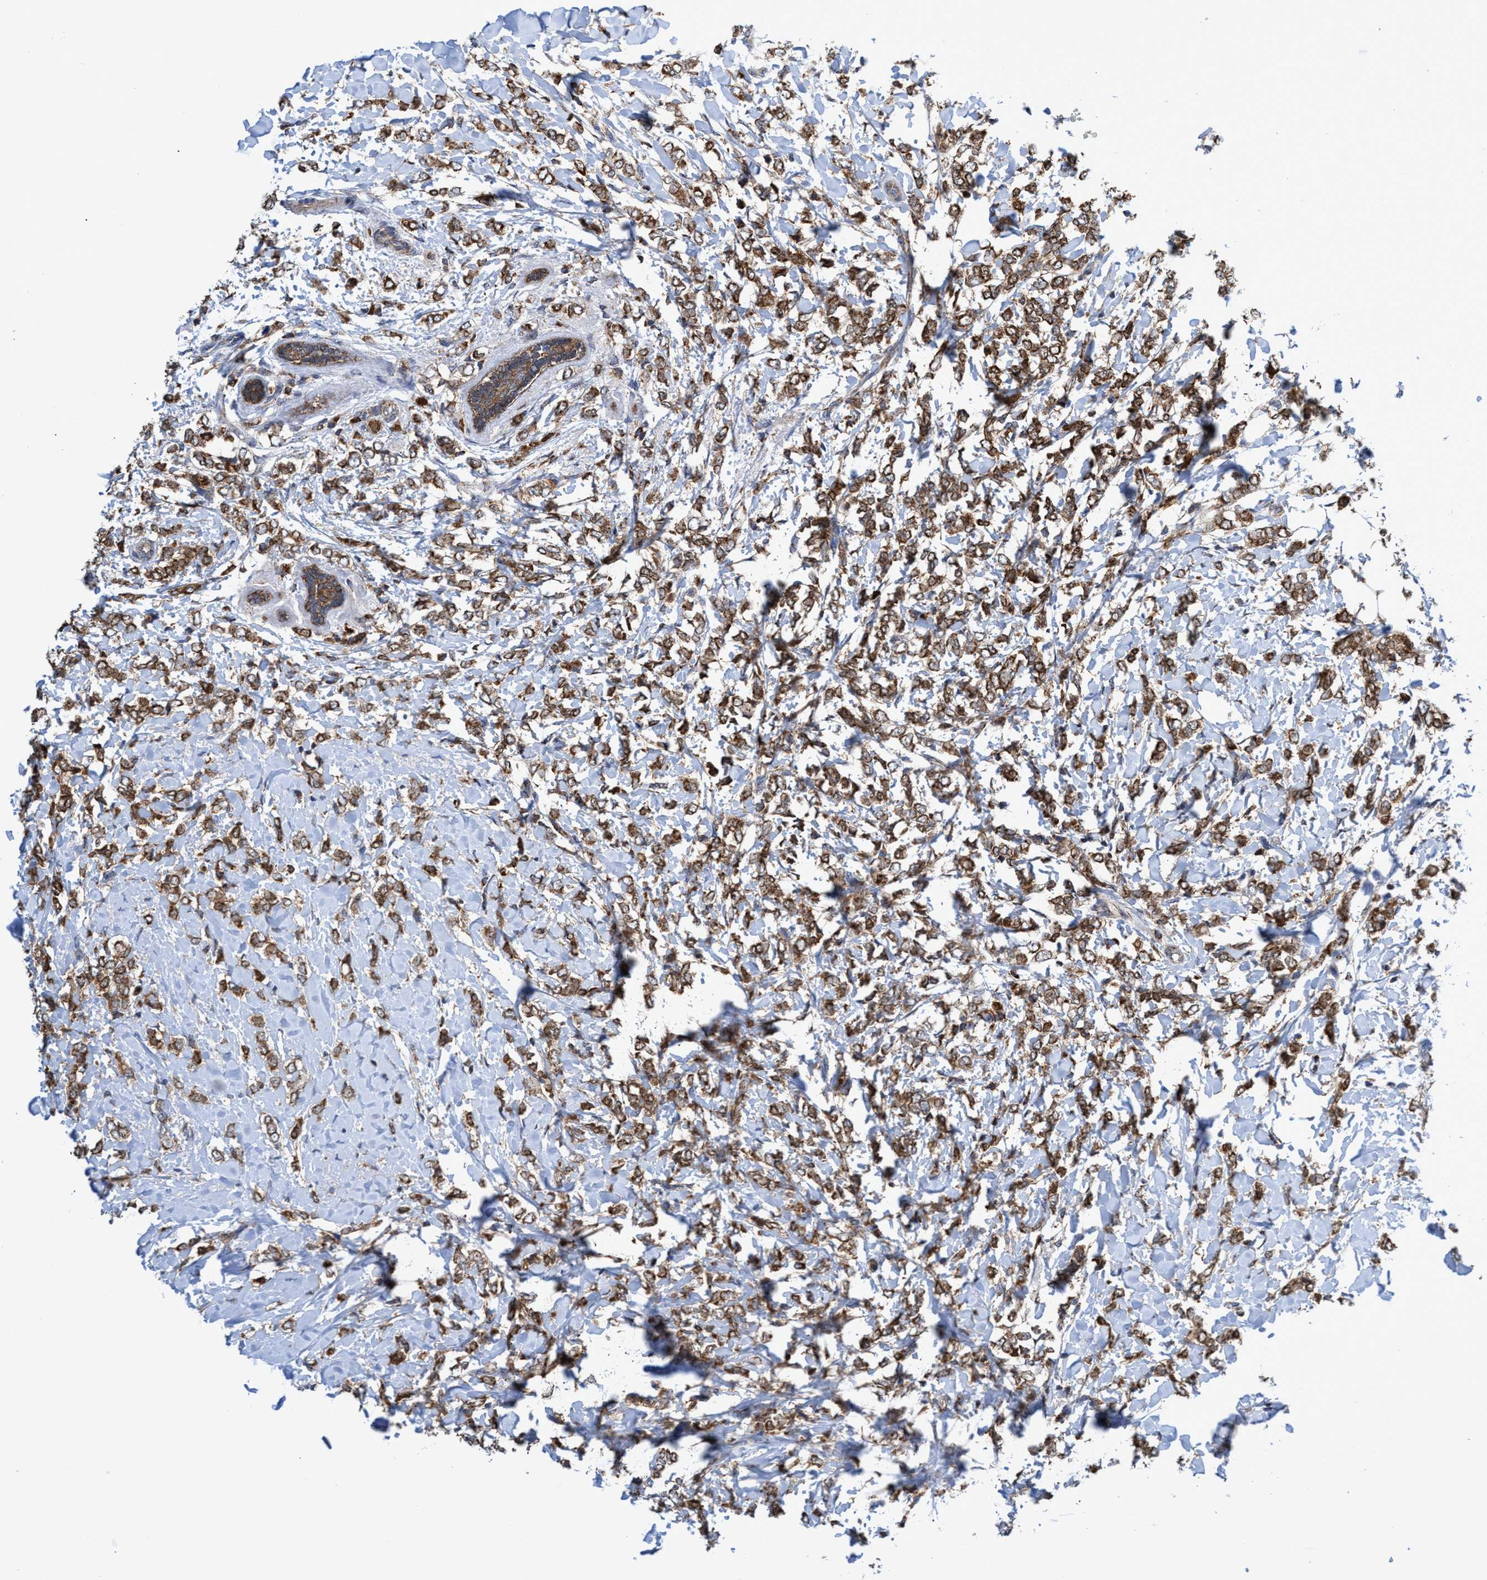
{"staining": {"intensity": "strong", "quantity": ">75%", "location": "cytoplasmic/membranous"}, "tissue": "breast cancer", "cell_type": "Tumor cells", "image_type": "cancer", "snomed": [{"axis": "morphology", "description": "Normal tissue, NOS"}, {"axis": "morphology", "description": "Lobular carcinoma"}, {"axis": "topography", "description": "Breast"}], "caption": "Immunohistochemical staining of human breast cancer demonstrates strong cytoplasmic/membranous protein staining in about >75% of tumor cells. (DAB IHC with brightfield microscopy, high magnification).", "gene": "CRYZ", "patient": {"sex": "female", "age": 47}}